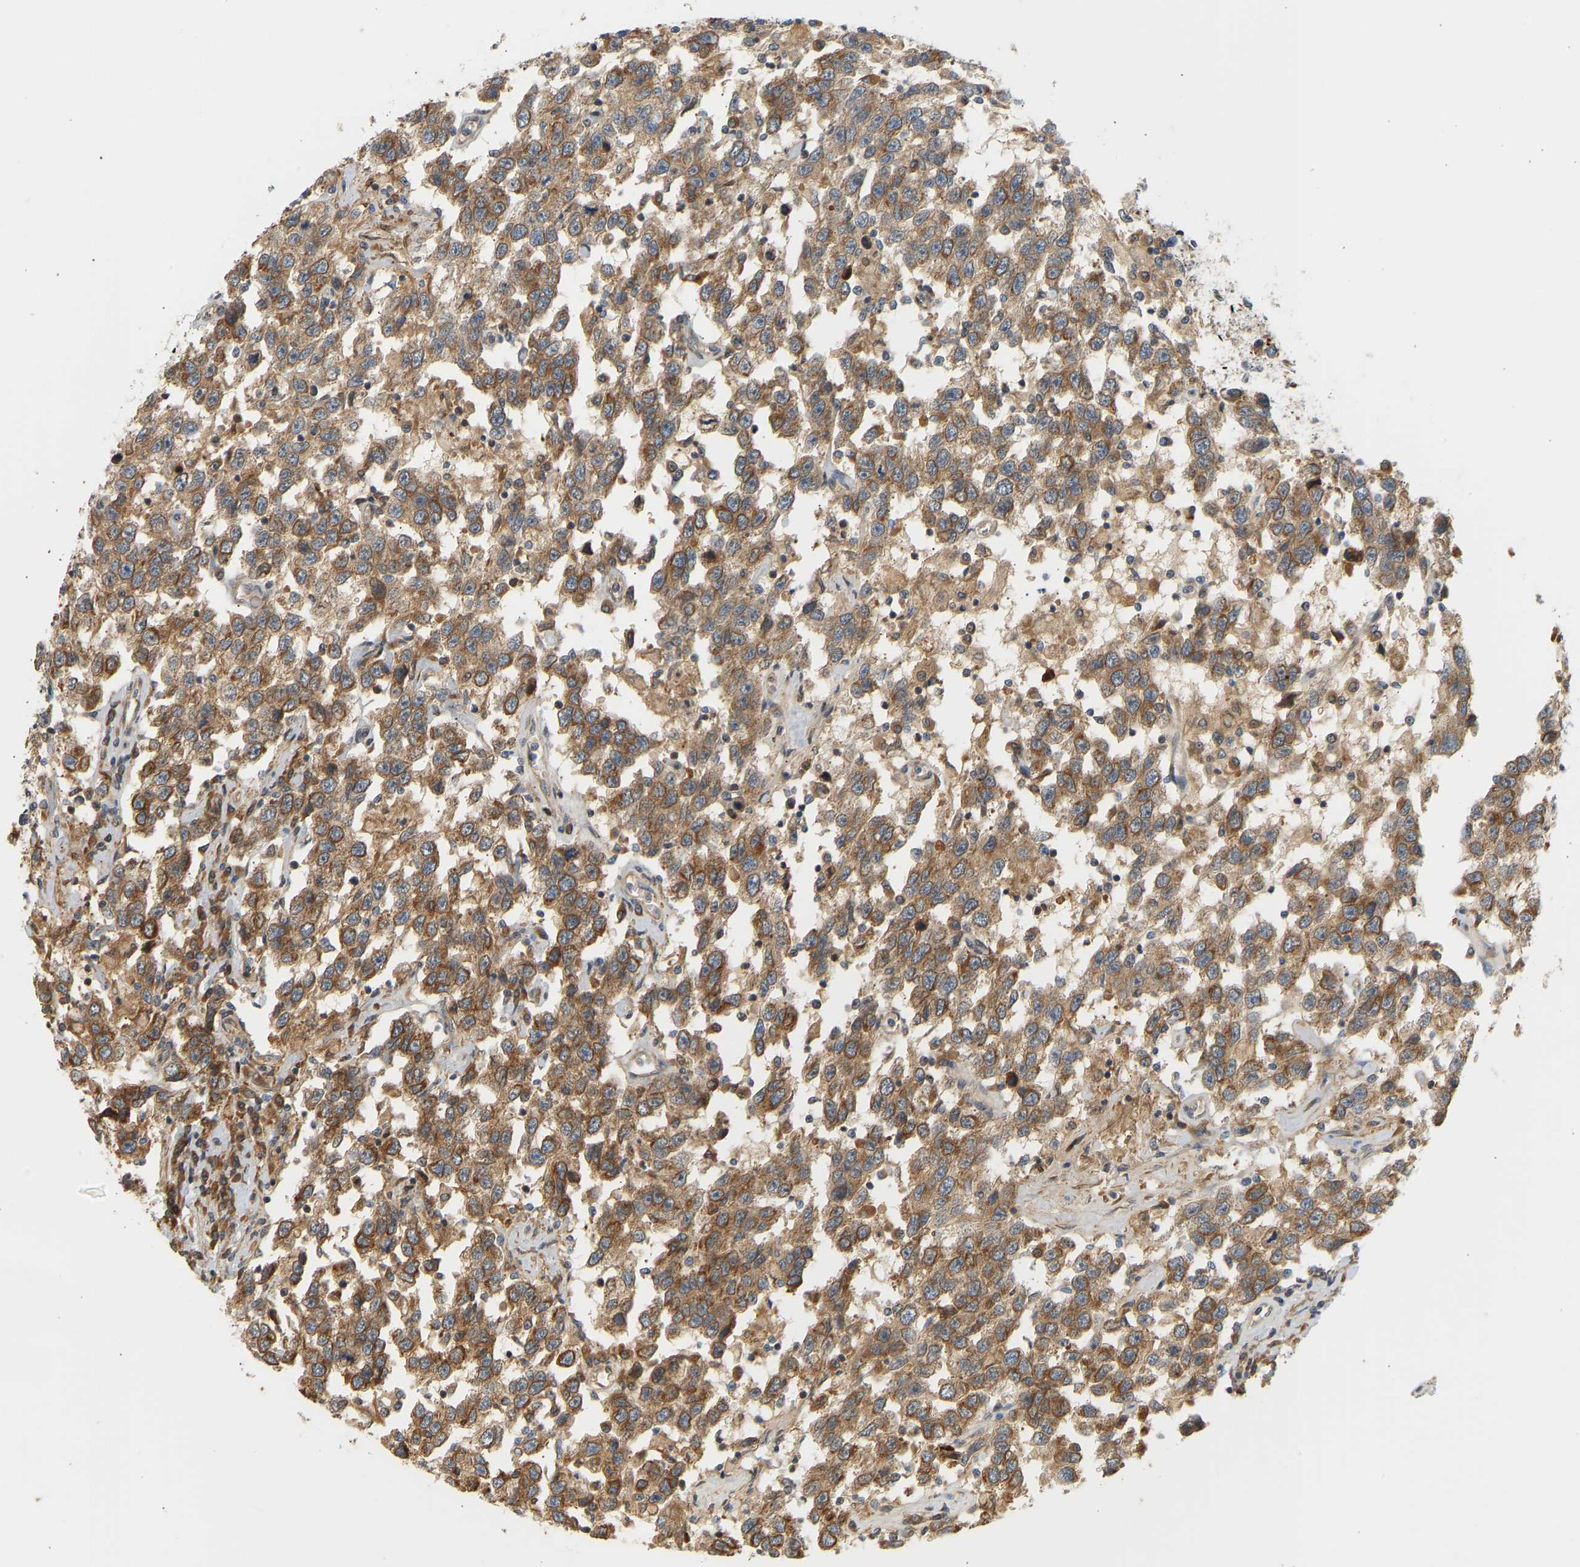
{"staining": {"intensity": "moderate", "quantity": ">75%", "location": "cytoplasmic/membranous"}, "tissue": "testis cancer", "cell_type": "Tumor cells", "image_type": "cancer", "snomed": [{"axis": "morphology", "description": "Seminoma, NOS"}, {"axis": "topography", "description": "Testis"}], "caption": "This micrograph demonstrates immunohistochemistry (IHC) staining of human seminoma (testis), with medium moderate cytoplasmic/membranous staining in approximately >75% of tumor cells.", "gene": "CEP57", "patient": {"sex": "male", "age": 41}}